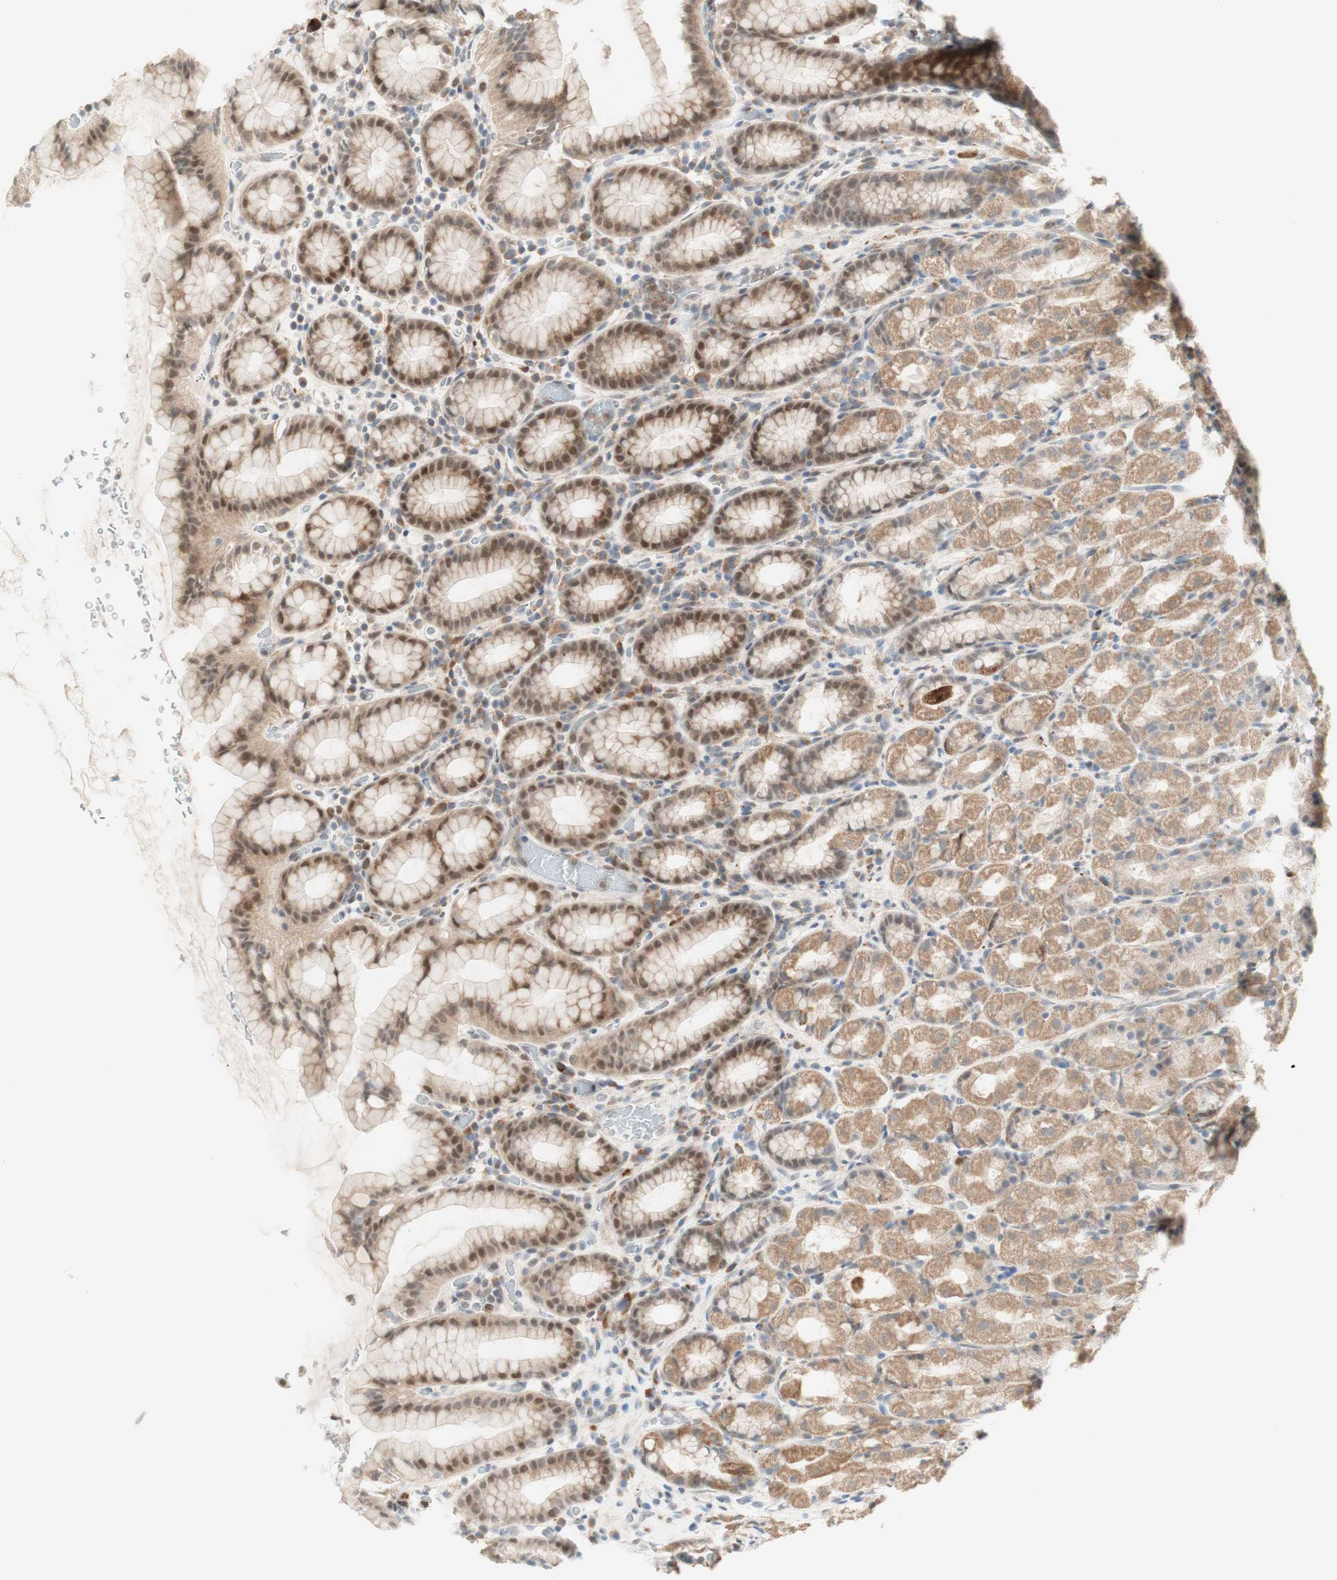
{"staining": {"intensity": "moderate", "quantity": "25%-75%", "location": "cytoplasmic/membranous,nuclear"}, "tissue": "stomach", "cell_type": "Glandular cells", "image_type": "normal", "snomed": [{"axis": "morphology", "description": "Normal tissue, NOS"}, {"axis": "topography", "description": "Stomach, upper"}], "caption": "Immunohistochemical staining of unremarkable stomach displays moderate cytoplasmic/membranous,nuclear protein expression in approximately 25%-75% of glandular cells. (DAB = brown stain, brightfield microscopy at high magnification).", "gene": "GAPT", "patient": {"sex": "male", "age": 68}}